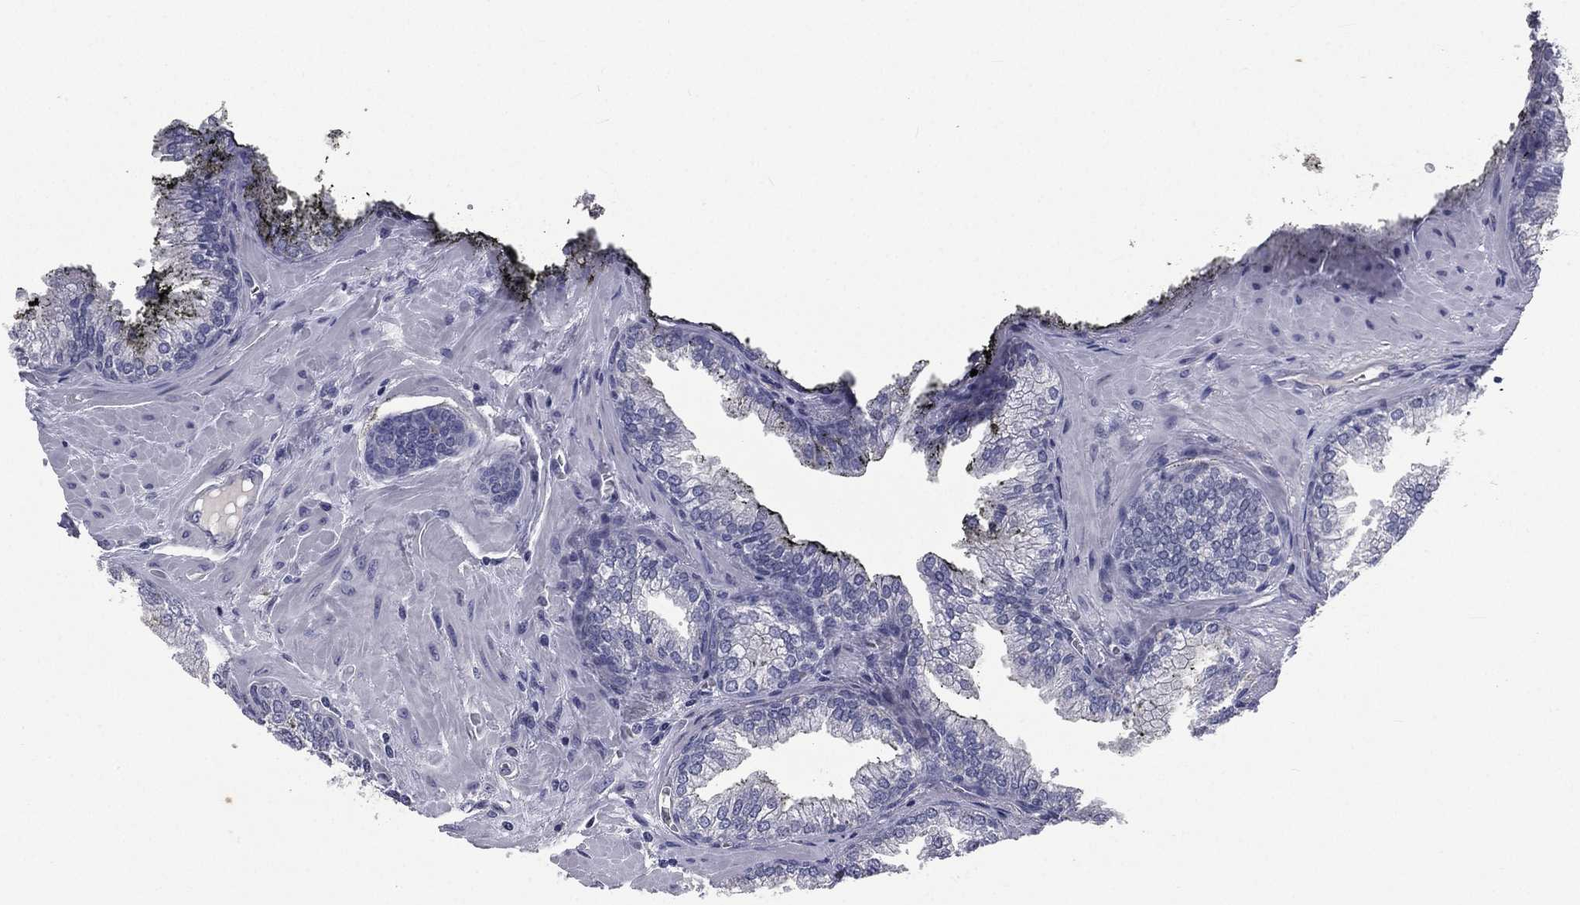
{"staining": {"intensity": "negative", "quantity": "none", "location": "none"}, "tissue": "prostate cancer", "cell_type": "Tumor cells", "image_type": "cancer", "snomed": [{"axis": "morphology", "description": "Adenocarcinoma, Low grade"}, {"axis": "topography", "description": "Prostate"}], "caption": "Immunohistochemistry of low-grade adenocarcinoma (prostate) reveals no expression in tumor cells.", "gene": "IFT27", "patient": {"sex": "male", "age": 72}}